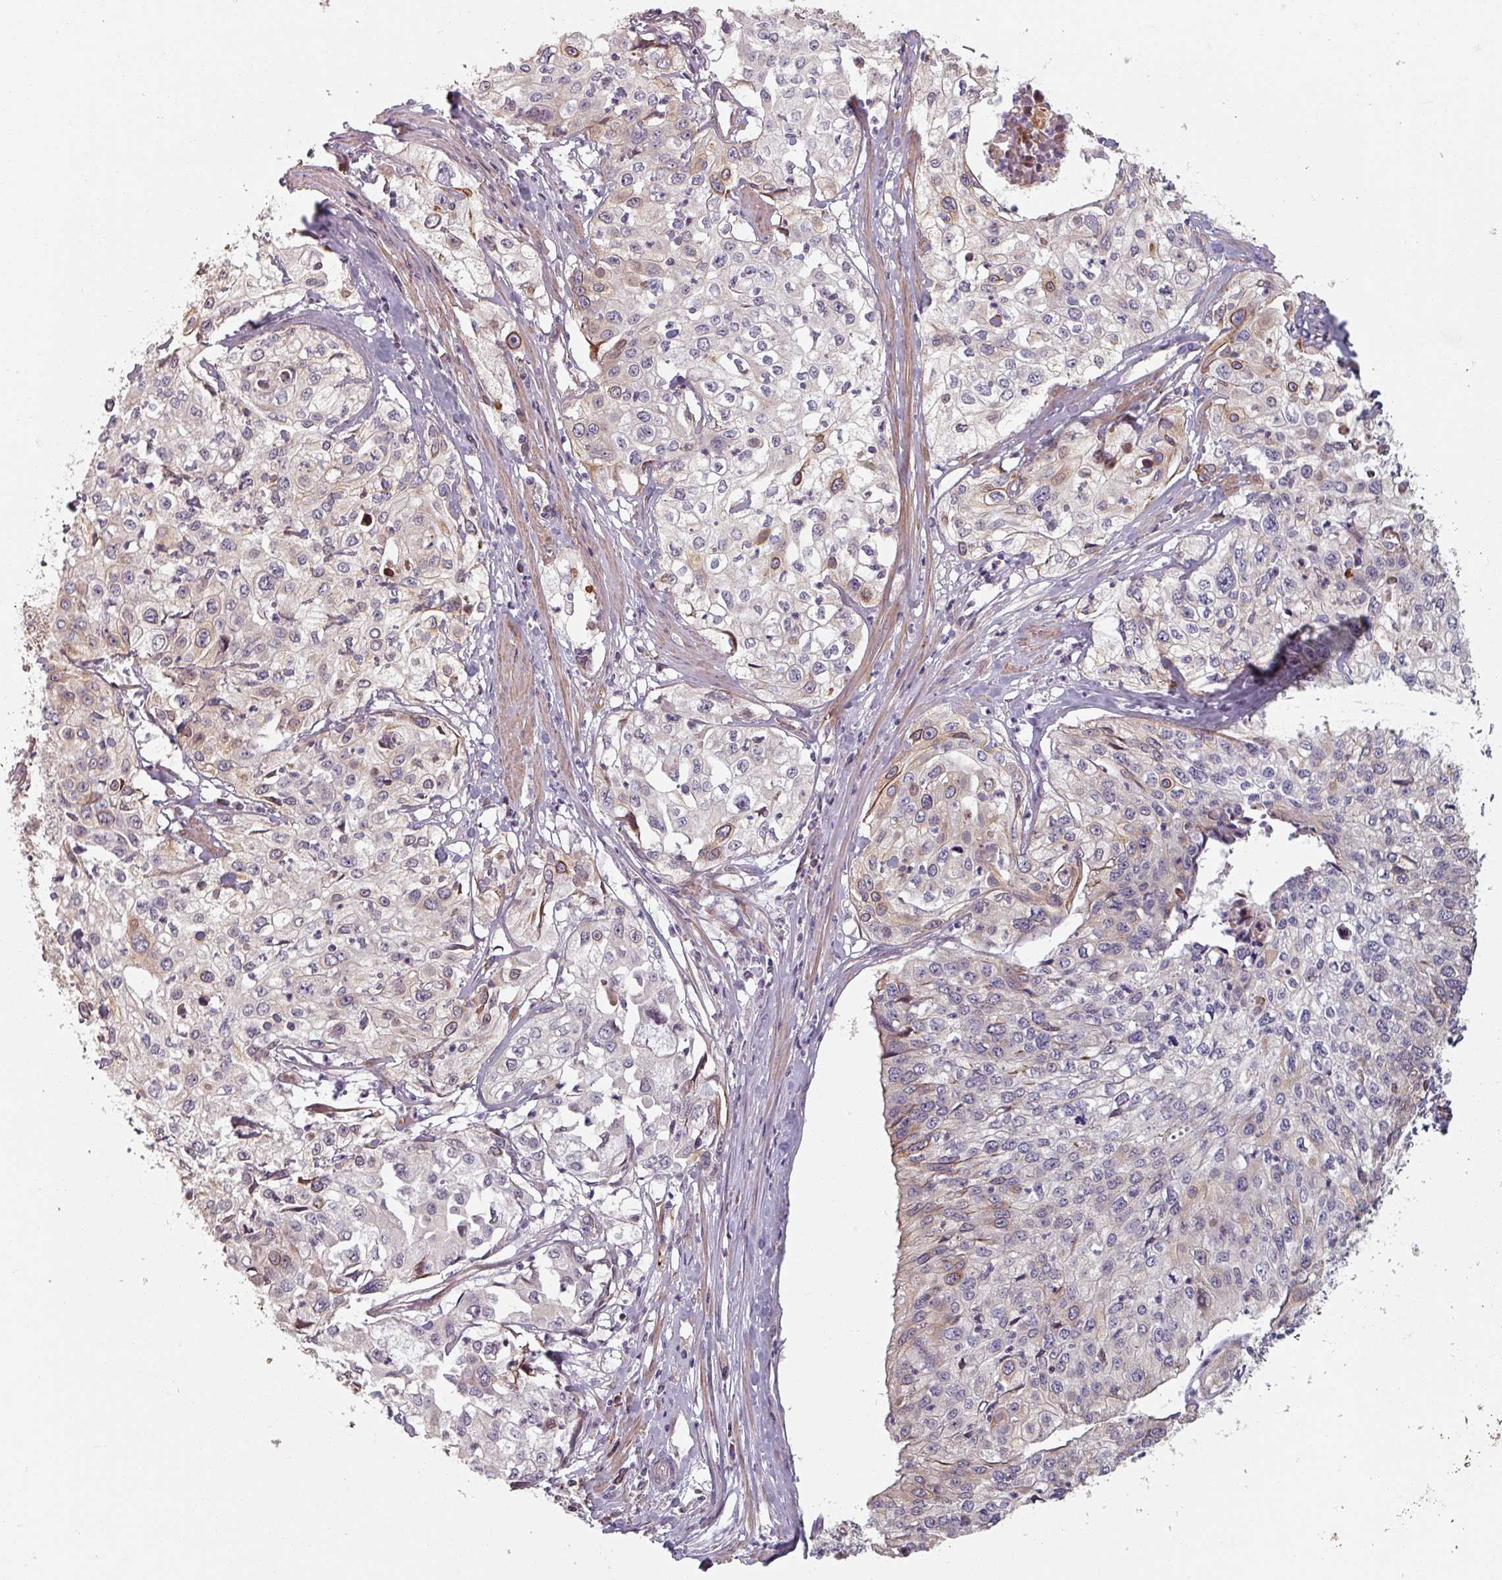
{"staining": {"intensity": "negative", "quantity": "none", "location": "none"}, "tissue": "cervical cancer", "cell_type": "Tumor cells", "image_type": "cancer", "snomed": [{"axis": "morphology", "description": "Squamous cell carcinoma, NOS"}, {"axis": "topography", "description": "Cervix"}], "caption": "This is an immunohistochemistry (IHC) image of human cervical squamous cell carcinoma. There is no staining in tumor cells.", "gene": "C4BPB", "patient": {"sex": "female", "age": 31}}